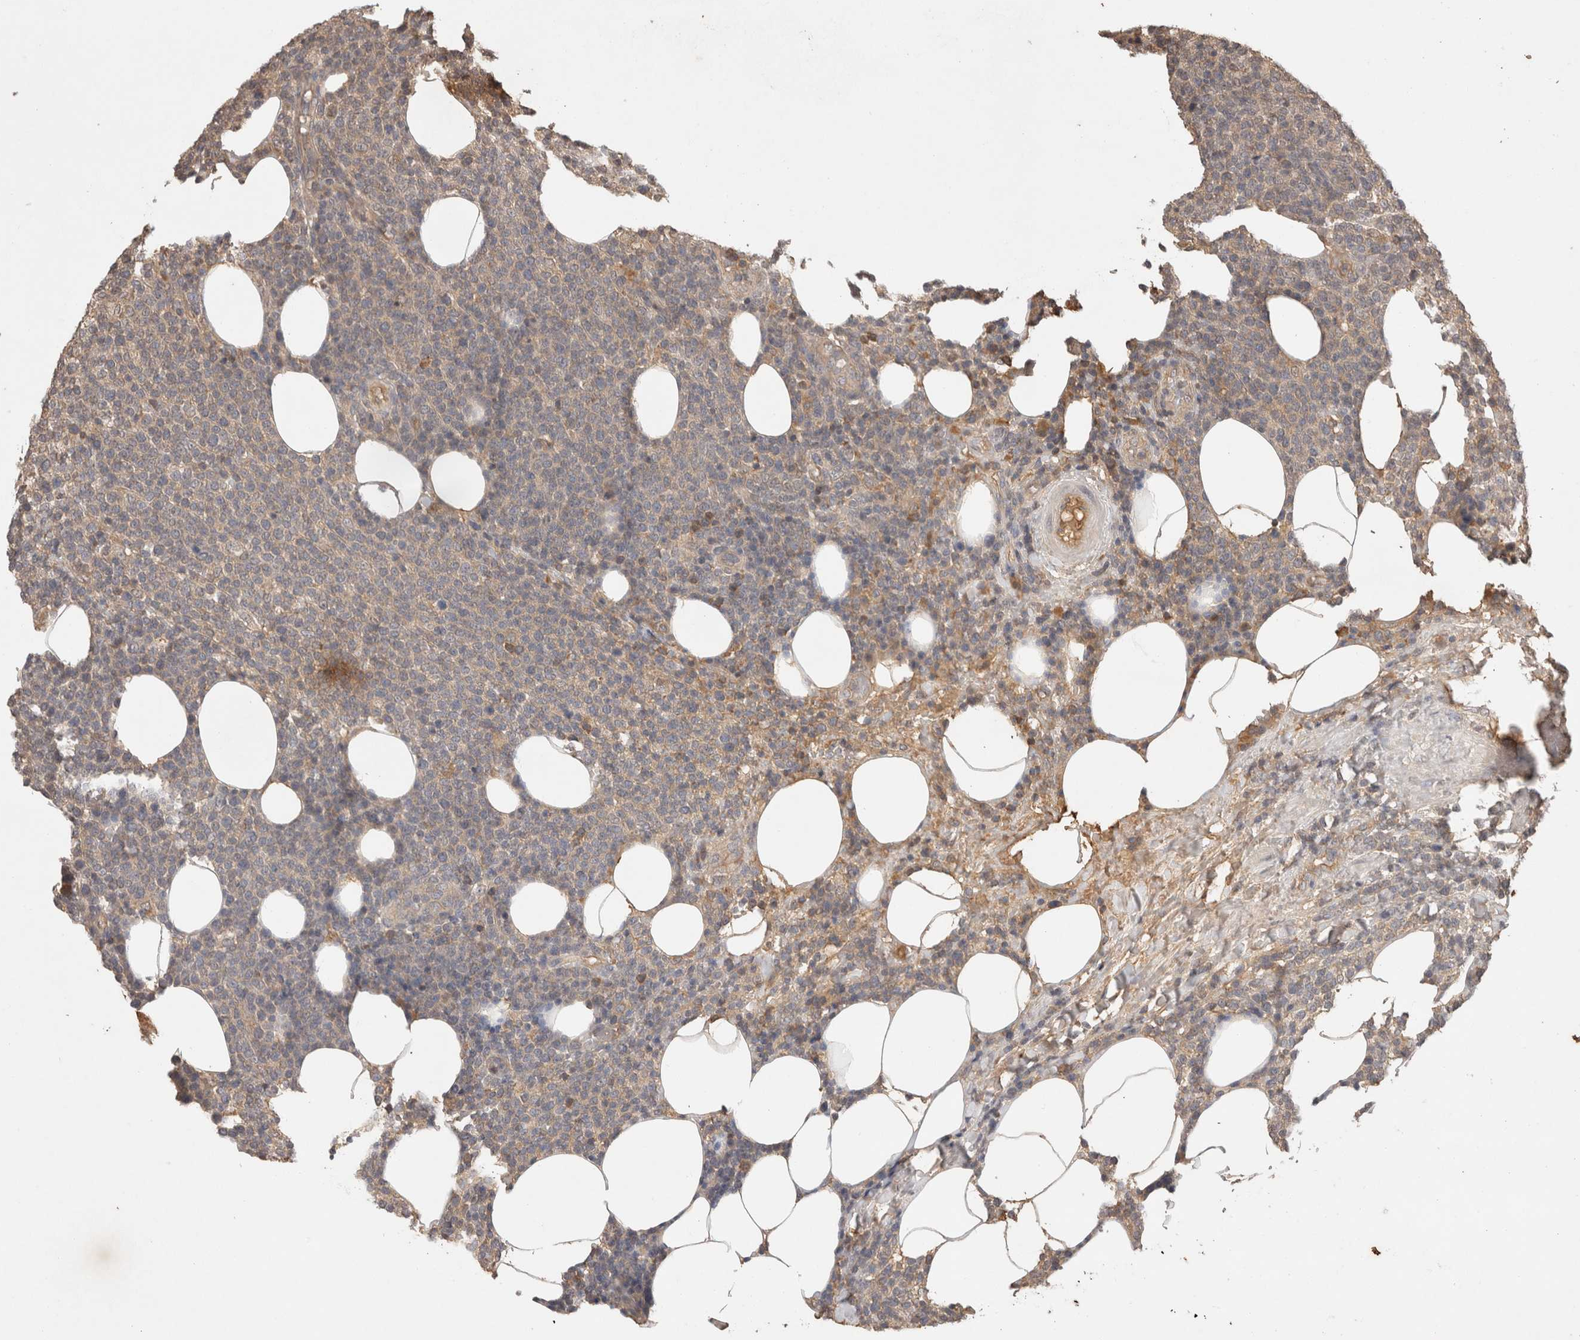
{"staining": {"intensity": "weak", "quantity": "25%-75%", "location": "cytoplasmic/membranous"}, "tissue": "lymphoma", "cell_type": "Tumor cells", "image_type": "cancer", "snomed": [{"axis": "morphology", "description": "Malignant lymphoma, non-Hodgkin's type, High grade"}, {"axis": "topography", "description": "Lymph node"}], "caption": "Tumor cells reveal low levels of weak cytoplasmic/membranous staining in approximately 25%-75% of cells in lymphoma. (Brightfield microscopy of DAB IHC at high magnification).", "gene": "PRMT3", "patient": {"sex": "male", "age": 61}}